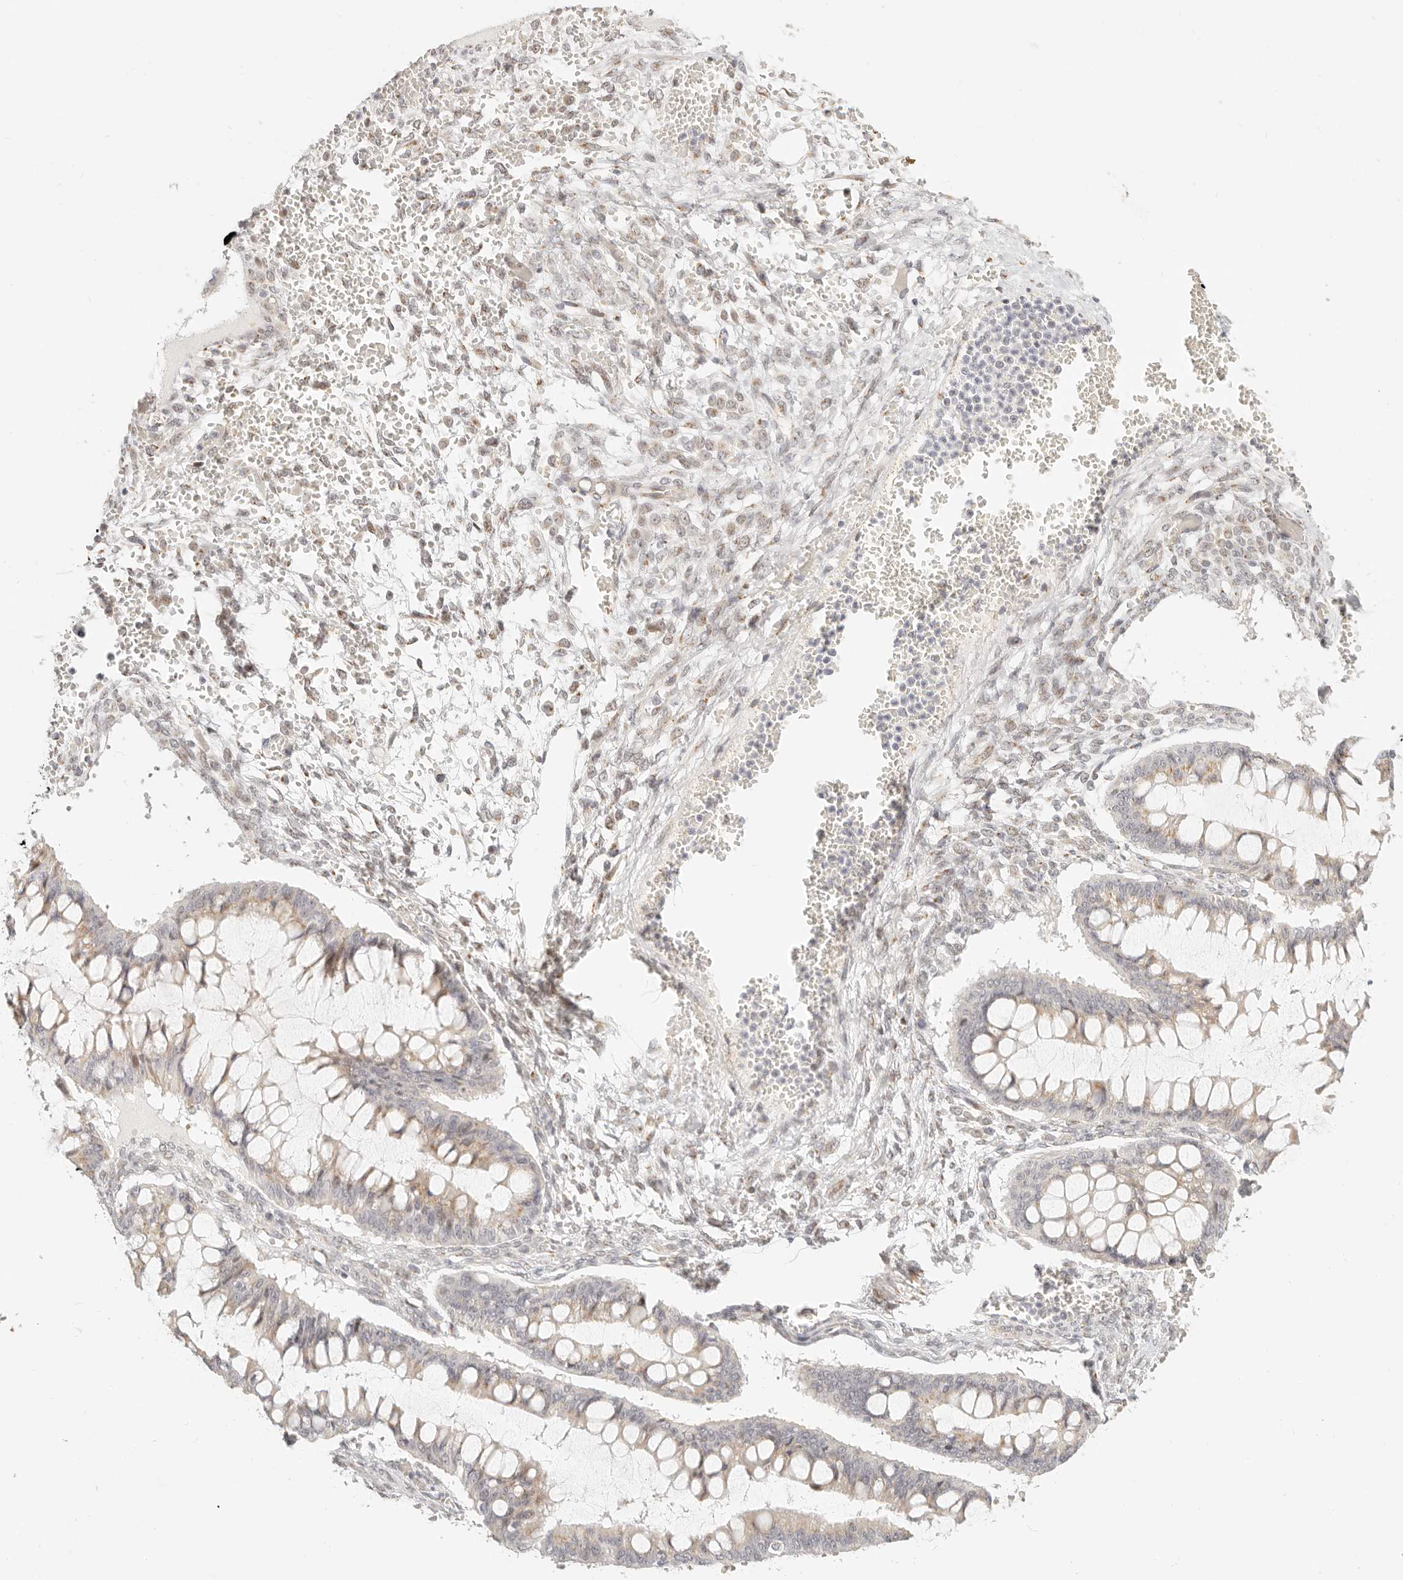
{"staining": {"intensity": "weak", "quantity": "25%-75%", "location": "cytoplasmic/membranous"}, "tissue": "ovarian cancer", "cell_type": "Tumor cells", "image_type": "cancer", "snomed": [{"axis": "morphology", "description": "Cystadenocarcinoma, mucinous, NOS"}, {"axis": "topography", "description": "Ovary"}], "caption": "Protein staining demonstrates weak cytoplasmic/membranous staining in approximately 25%-75% of tumor cells in ovarian cancer (mucinous cystadenocarcinoma).", "gene": "FAM20B", "patient": {"sex": "female", "age": 73}}